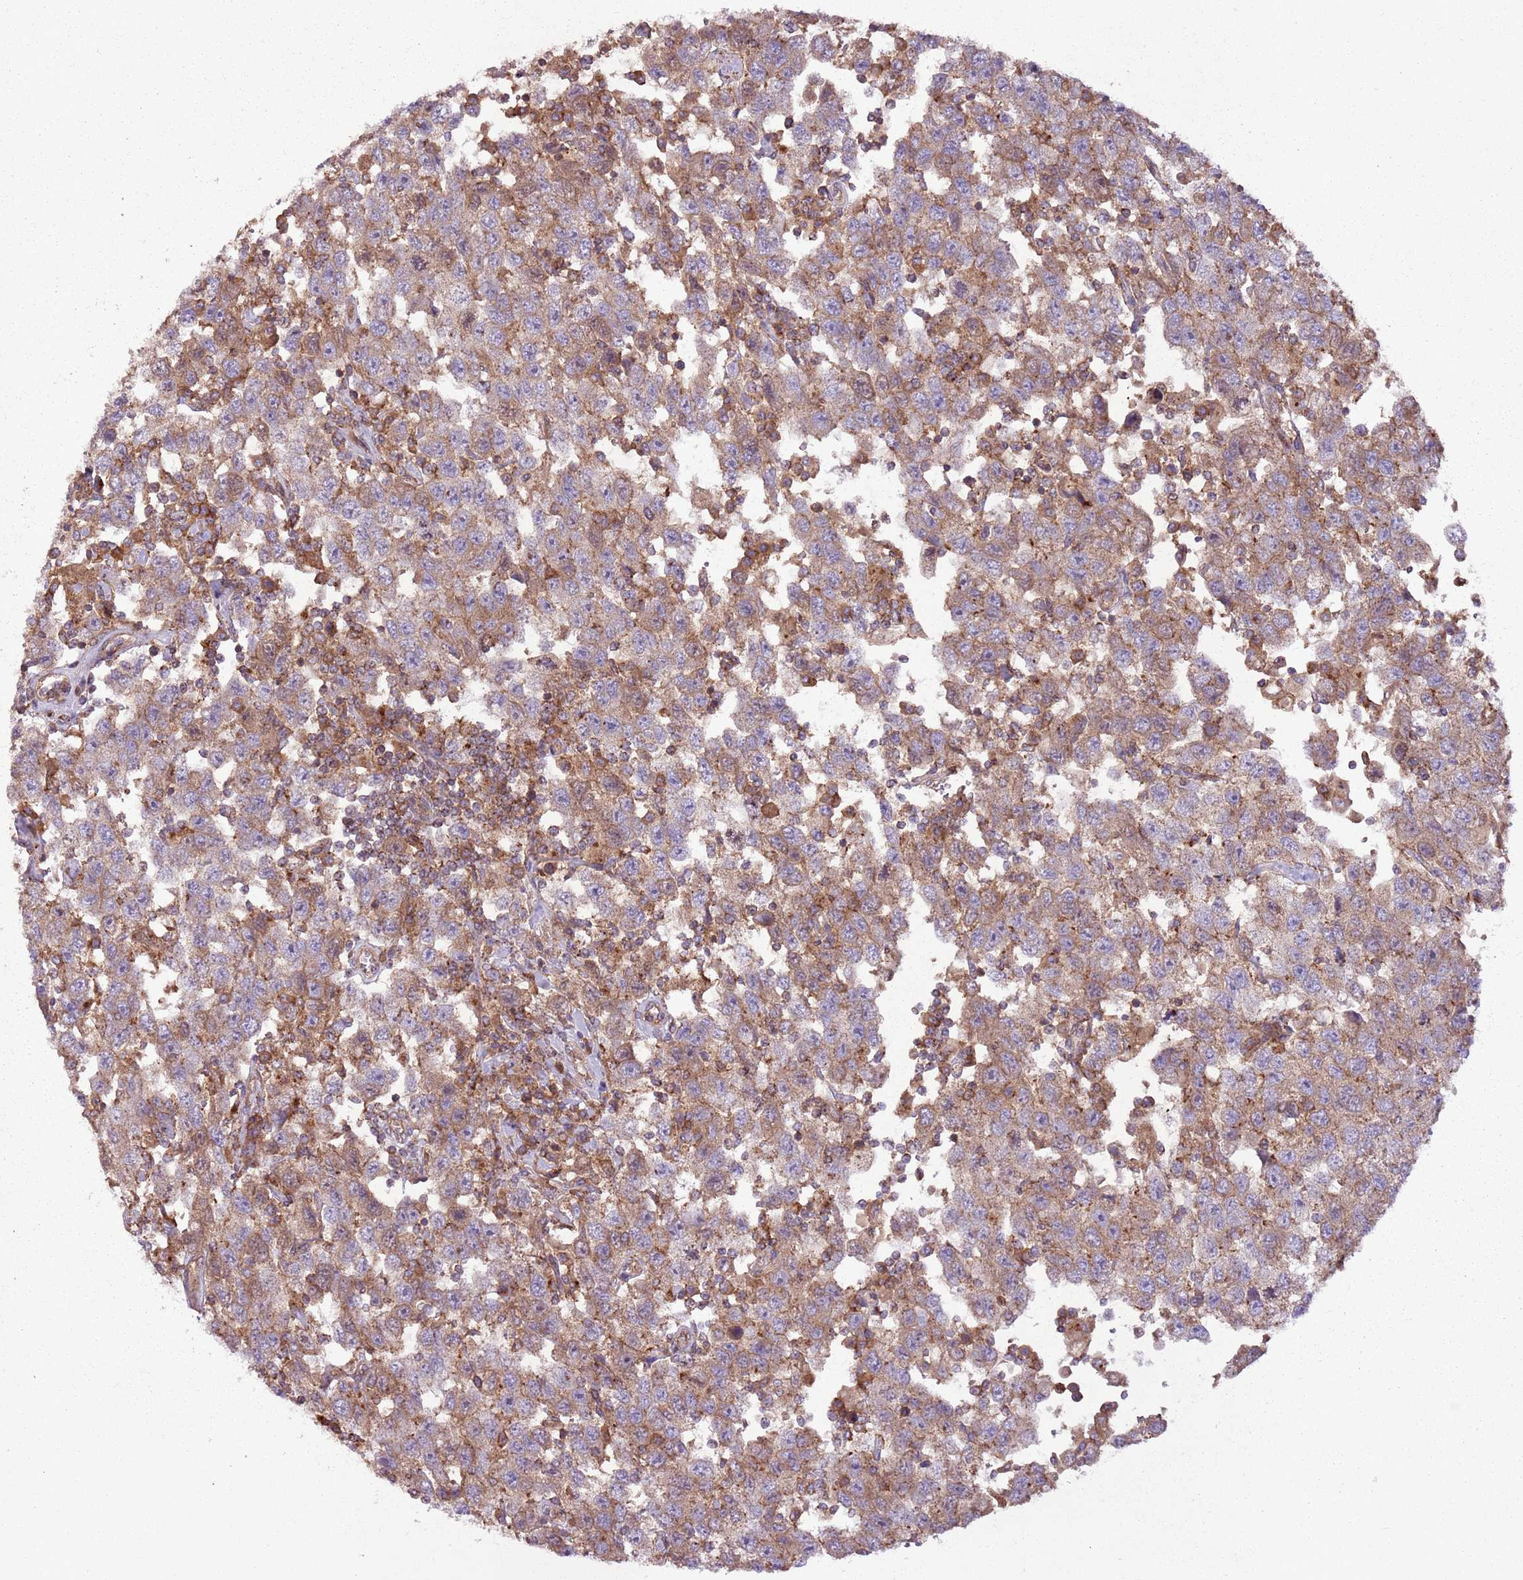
{"staining": {"intensity": "moderate", "quantity": ">75%", "location": "cytoplasmic/membranous"}, "tissue": "testis cancer", "cell_type": "Tumor cells", "image_type": "cancer", "snomed": [{"axis": "morphology", "description": "Seminoma, NOS"}, {"axis": "topography", "description": "Testis"}], "caption": "This image demonstrates IHC staining of seminoma (testis), with medium moderate cytoplasmic/membranous positivity in about >75% of tumor cells.", "gene": "ANKRD24", "patient": {"sex": "male", "age": 41}}